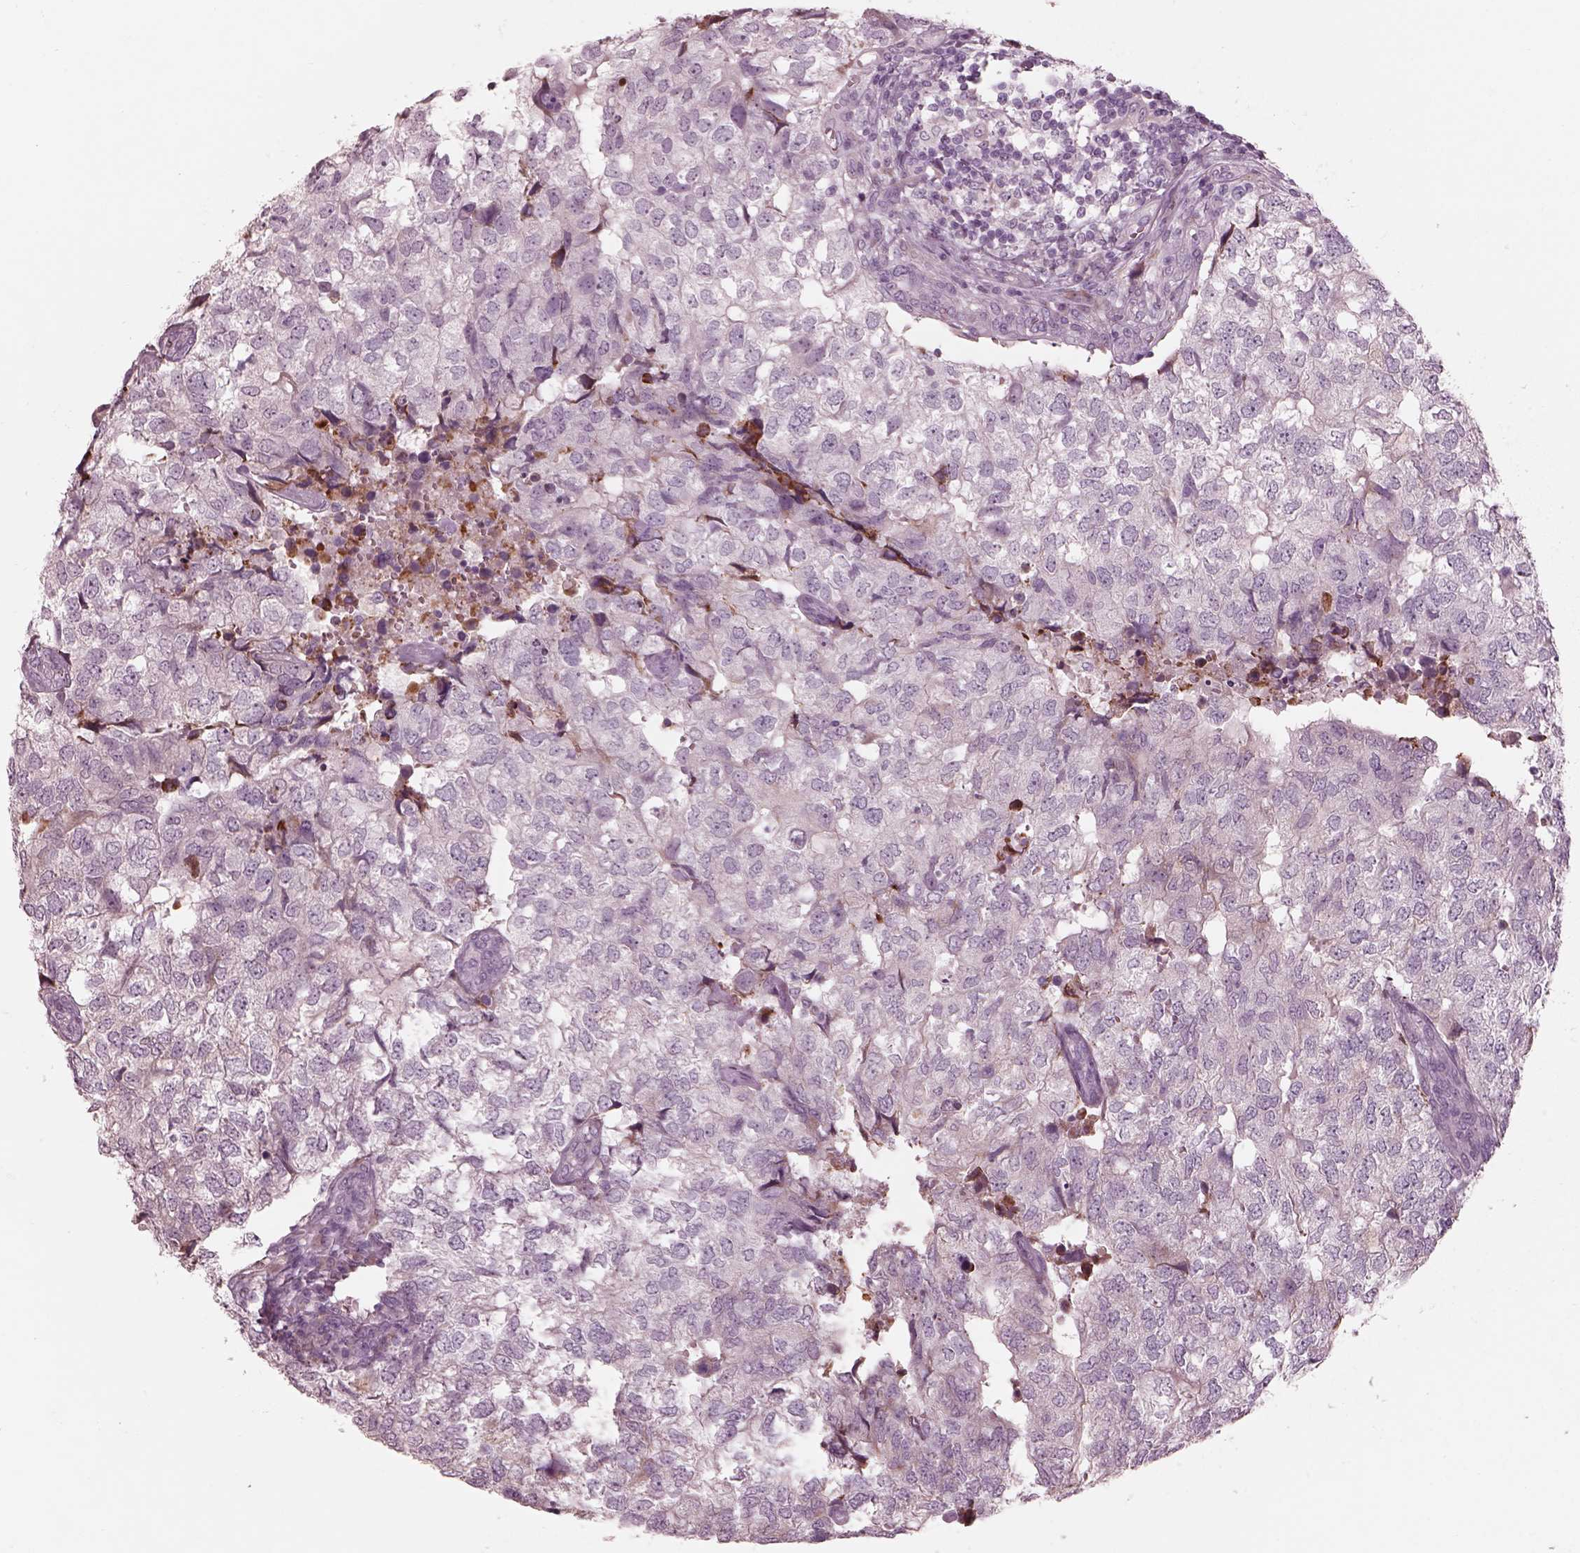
{"staining": {"intensity": "negative", "quantity": "none", "location": "none"}, "tissue": "breast cancer", "cell_type": "Tumor cells", "image_type": "cancer", "snomed": [{"axis": "morphology", "description": "Duct carcinoma"}, {"axis": "topography", "description": "Breast"}], "caption": "IHC image of invasive ductal carcinoma (breast) stained for a protein (brown), which reveals no expression in tumor cells. (Brightfield microscopy of DAB immunohistochemistry at high magnification).", "gene": "CADM2", "patient": {"sex": "female", "age": 30}}